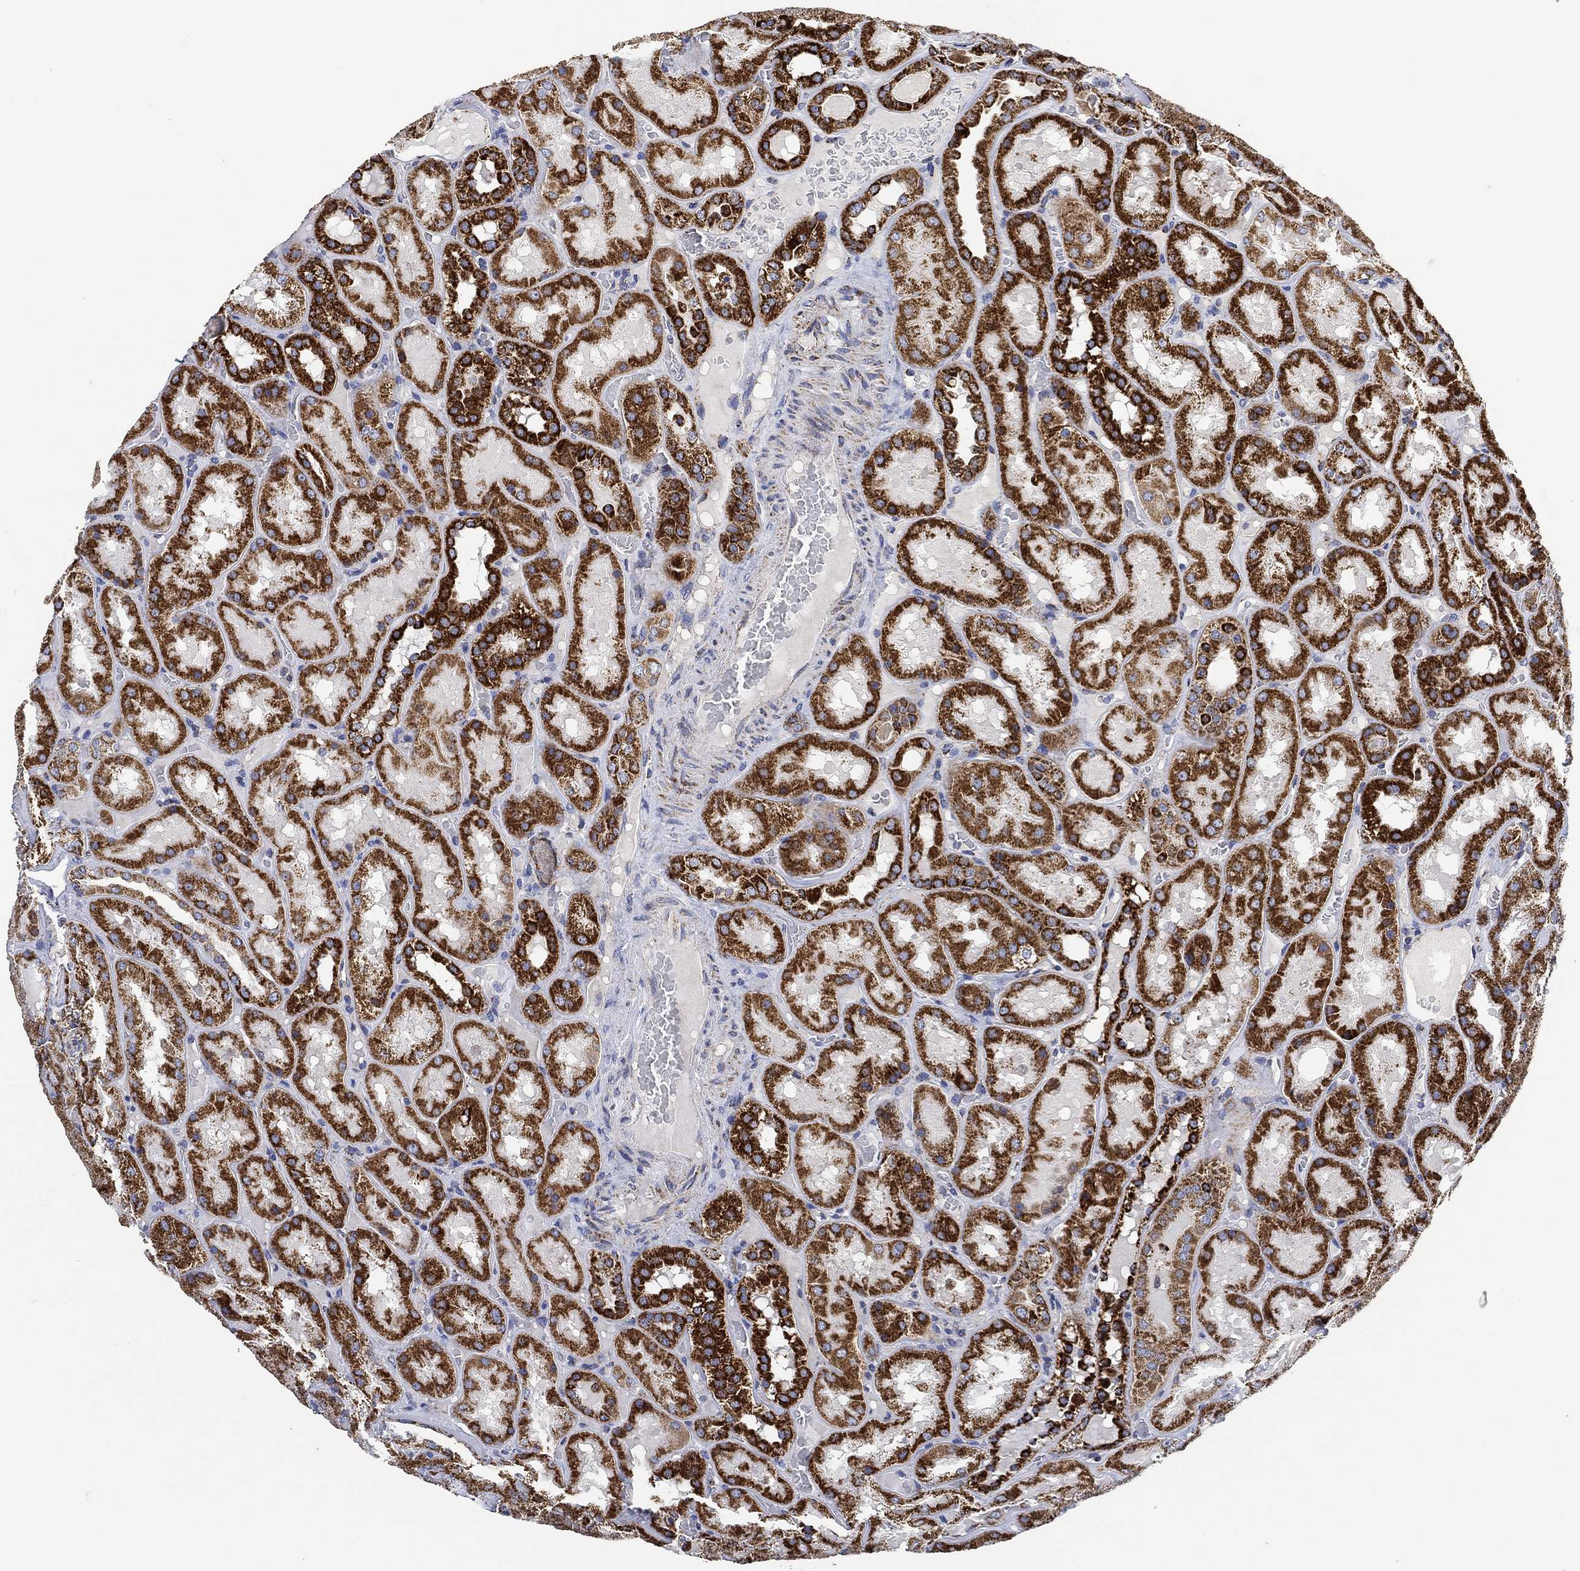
{"staining": {"intensity": "moderate", "quantity": ">75%", "location": "cytoplasmic/membranous"}, "tissue": "kidney", "cell_type": "Cells in glomeruli", "image_type": "normal", "snomed": [{"axis": "morphology", "description": "Normal tissue, NOS"}, {"axis": "topography", "description": "Kidney"}], "caption": "Cells in glomeruli exhibit moderate cytoplasmic/membranous staining in approximately >75% of cells in benign kidney. (DAB = brown stain, brightfield microscopy at high magnification).", "gene": "NDUFS3", "patient": {"sex": "male", "age": 73}}